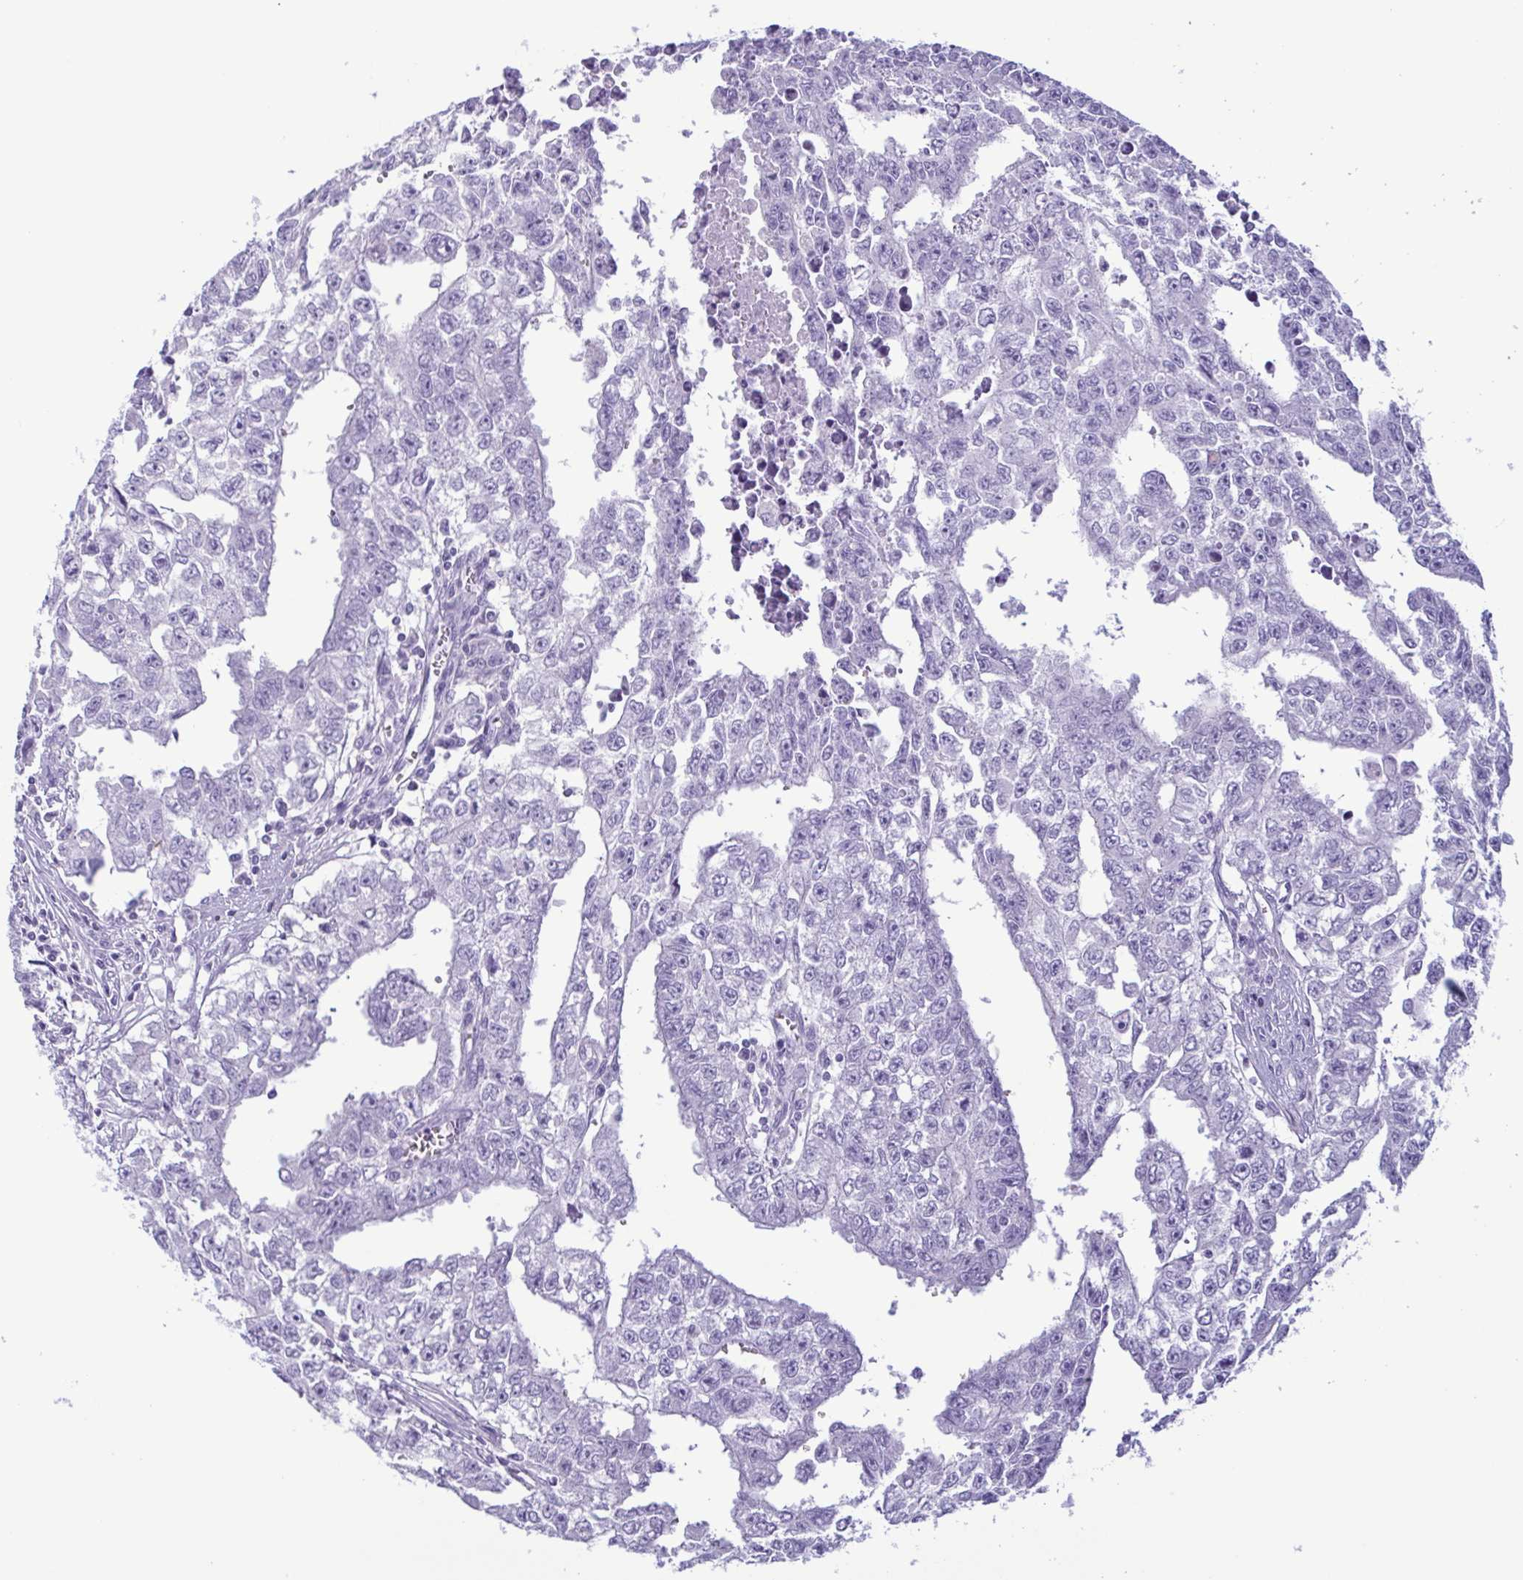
{"staining": {"intensity": "negative", "quantity": "none", "location": "none"}, "tissue": "testis cancer", "cell_type": "Tumor cells", "image_type": "cancer", "snomed": [{"axis": "morphology", "description": "Carcinoma, Embryonal, NOS"}, {"axis": "morphology", "description": "Teratoma, malignant, NOS"}, {"axis": "topography", "description": "Testis"}], "caption": "IHC image of human malignant teratoma (testis) stained for a protein (brown), which shows no expression in tumor cells.", "gene": "LTF", "patient": {"sex": "male", "age": 24}}